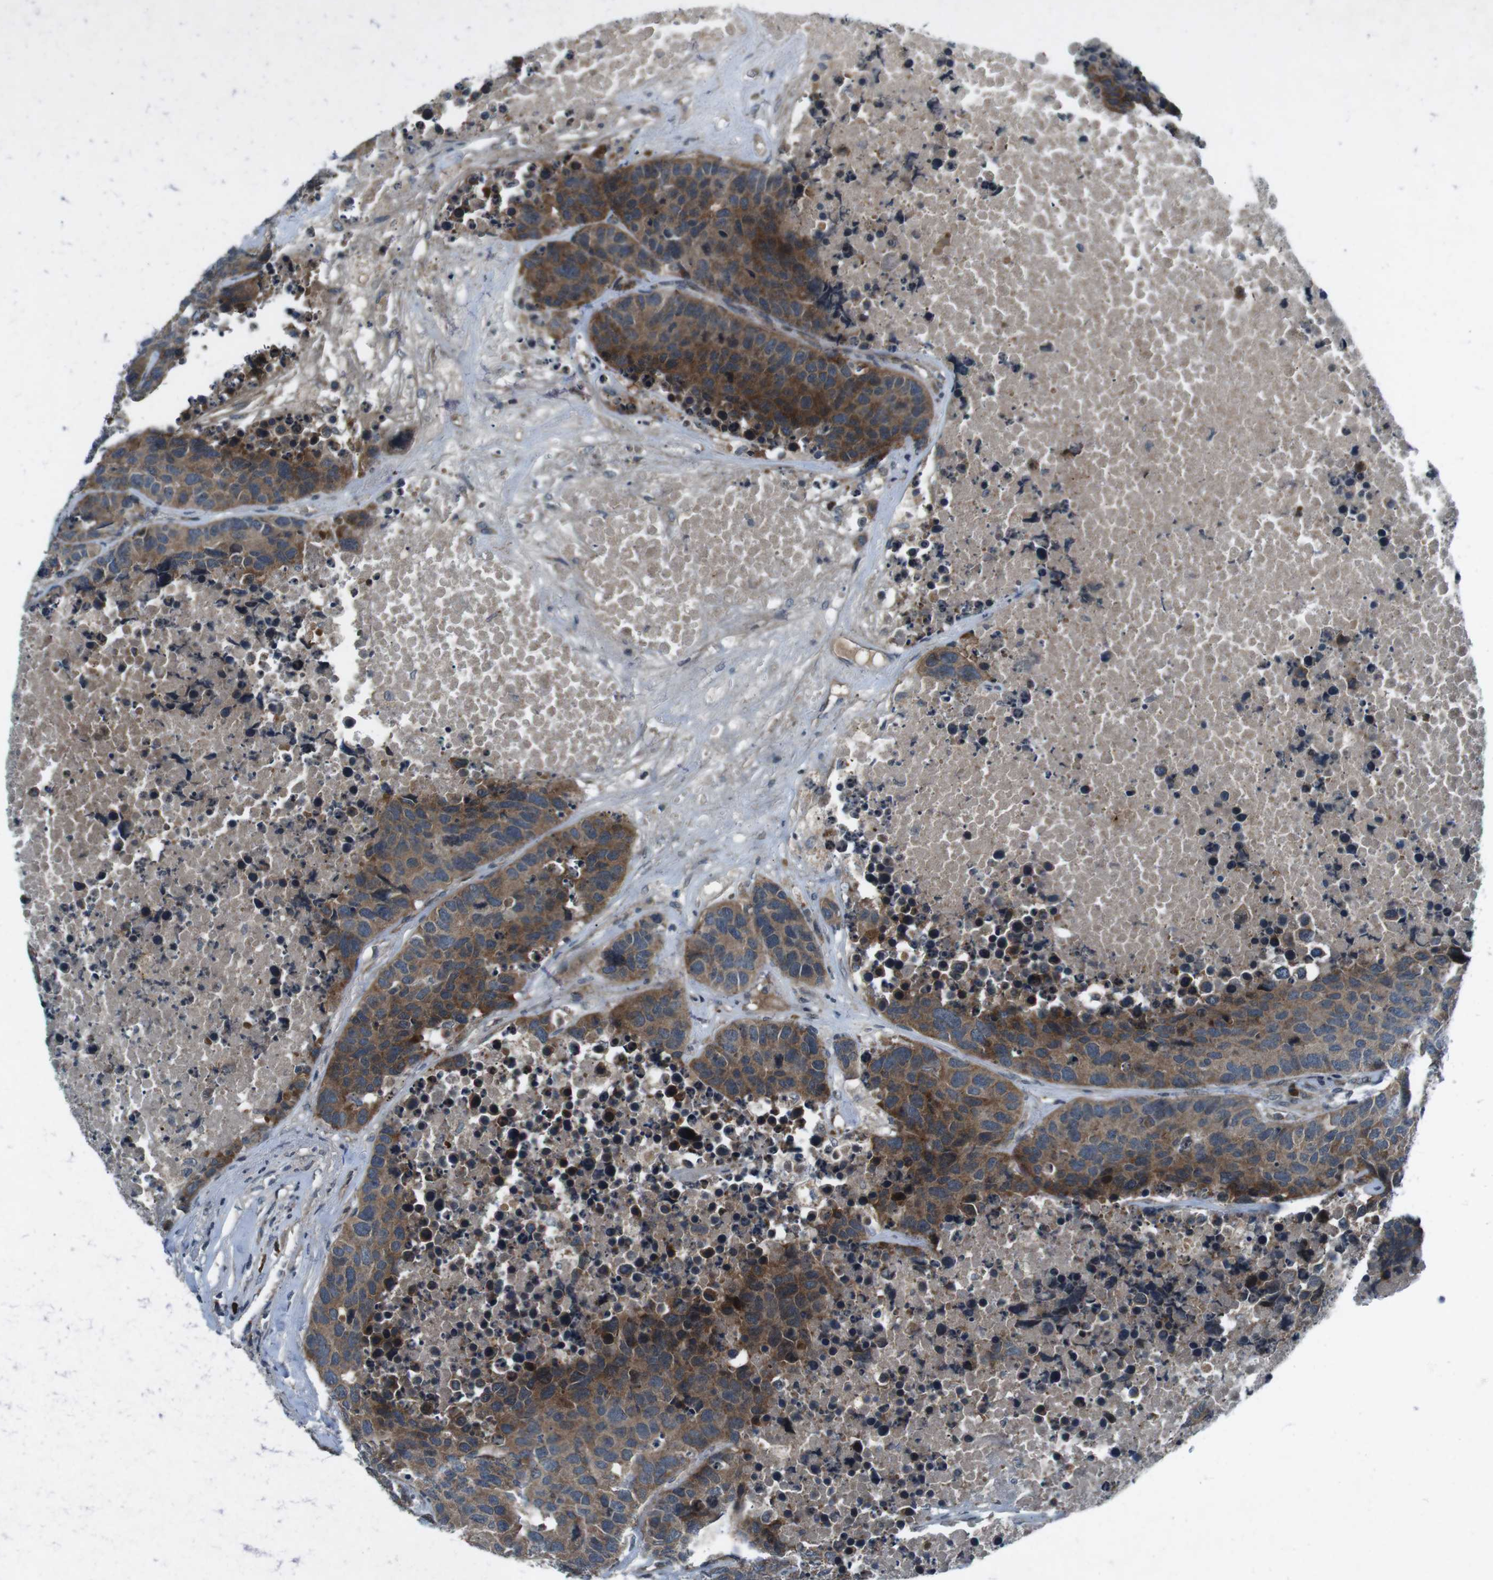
{"staining": {"intensity": "strong", "quantity": ">75%", "location": "cytoplasmic/membranous"}, "tissue": "carcinoid", "cell_type": "Tumor cells", "image_type": "cancer", "snomed": [{"axis": "morphology", "description": "Carcinoid, malignant, NOS"}, {"axis": "topography", "description": "Lung"}], "caption": "Approximately >75% of tumor cells in malignant carcinoid demonstrate strong cytoplasmic/membranous protein staining as visualized by brown immunohistochemical staining.", "gene": "CDK16", "patient": {"sex": "male", "age": 60}}